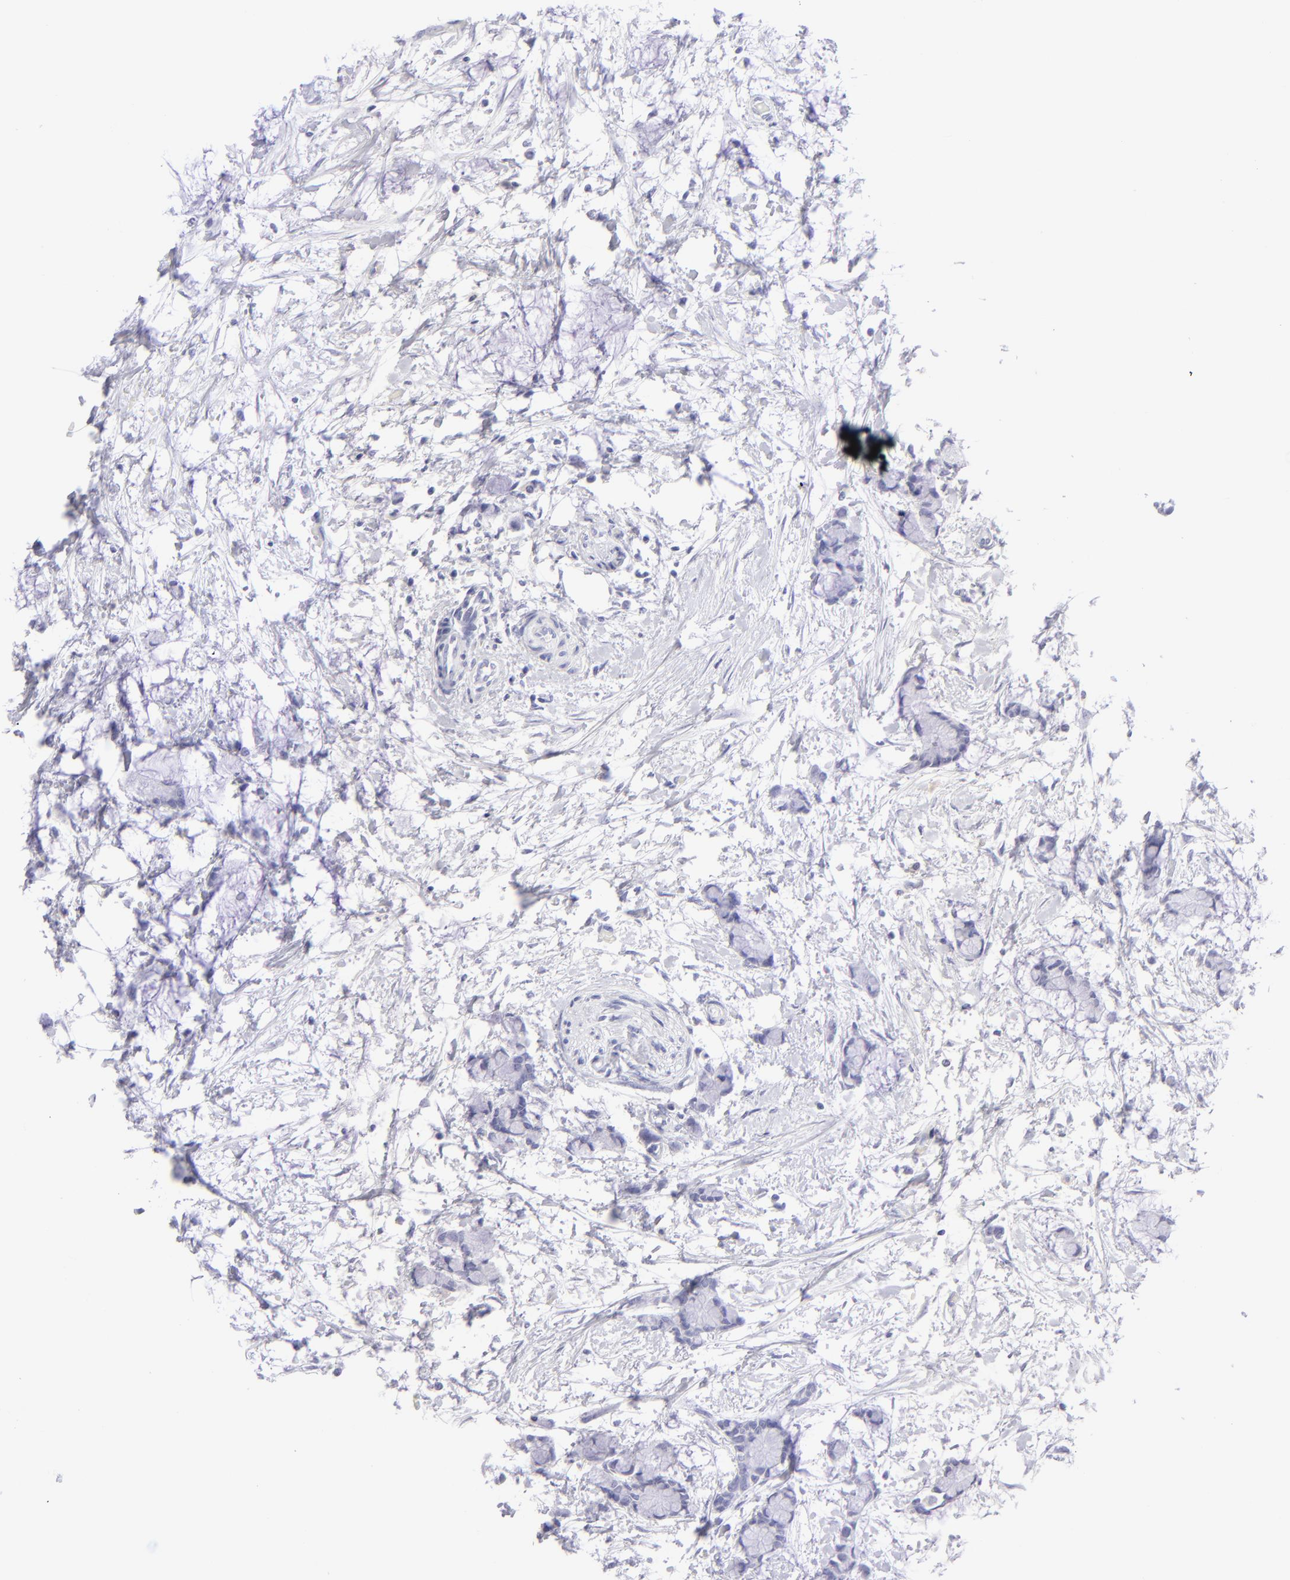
{"staining": {"intensity": "negative", "quantity": "none", "location": "none"}, "tissue": "colorectal cancer", "cell_type": "Tumor cells", "image_type": "cancer", "snomed": [{"axis": "morphology", "description": "Normal tissue, NOS"}, {"axis": "morphology", "description": "Adenocarcinoma, NOS"}, {"axis": "topography", "description": "Colon"}, {"axis": "topography", "description": "Peripheral nerve tissue"}], "caption": "Adenocarcinoma (colorectal) was stained to show a protein in brown. There is no significant positivity in tumor cells.", "gene": "SLC1A2", "patient": {"sex": "male", "age": 14}}